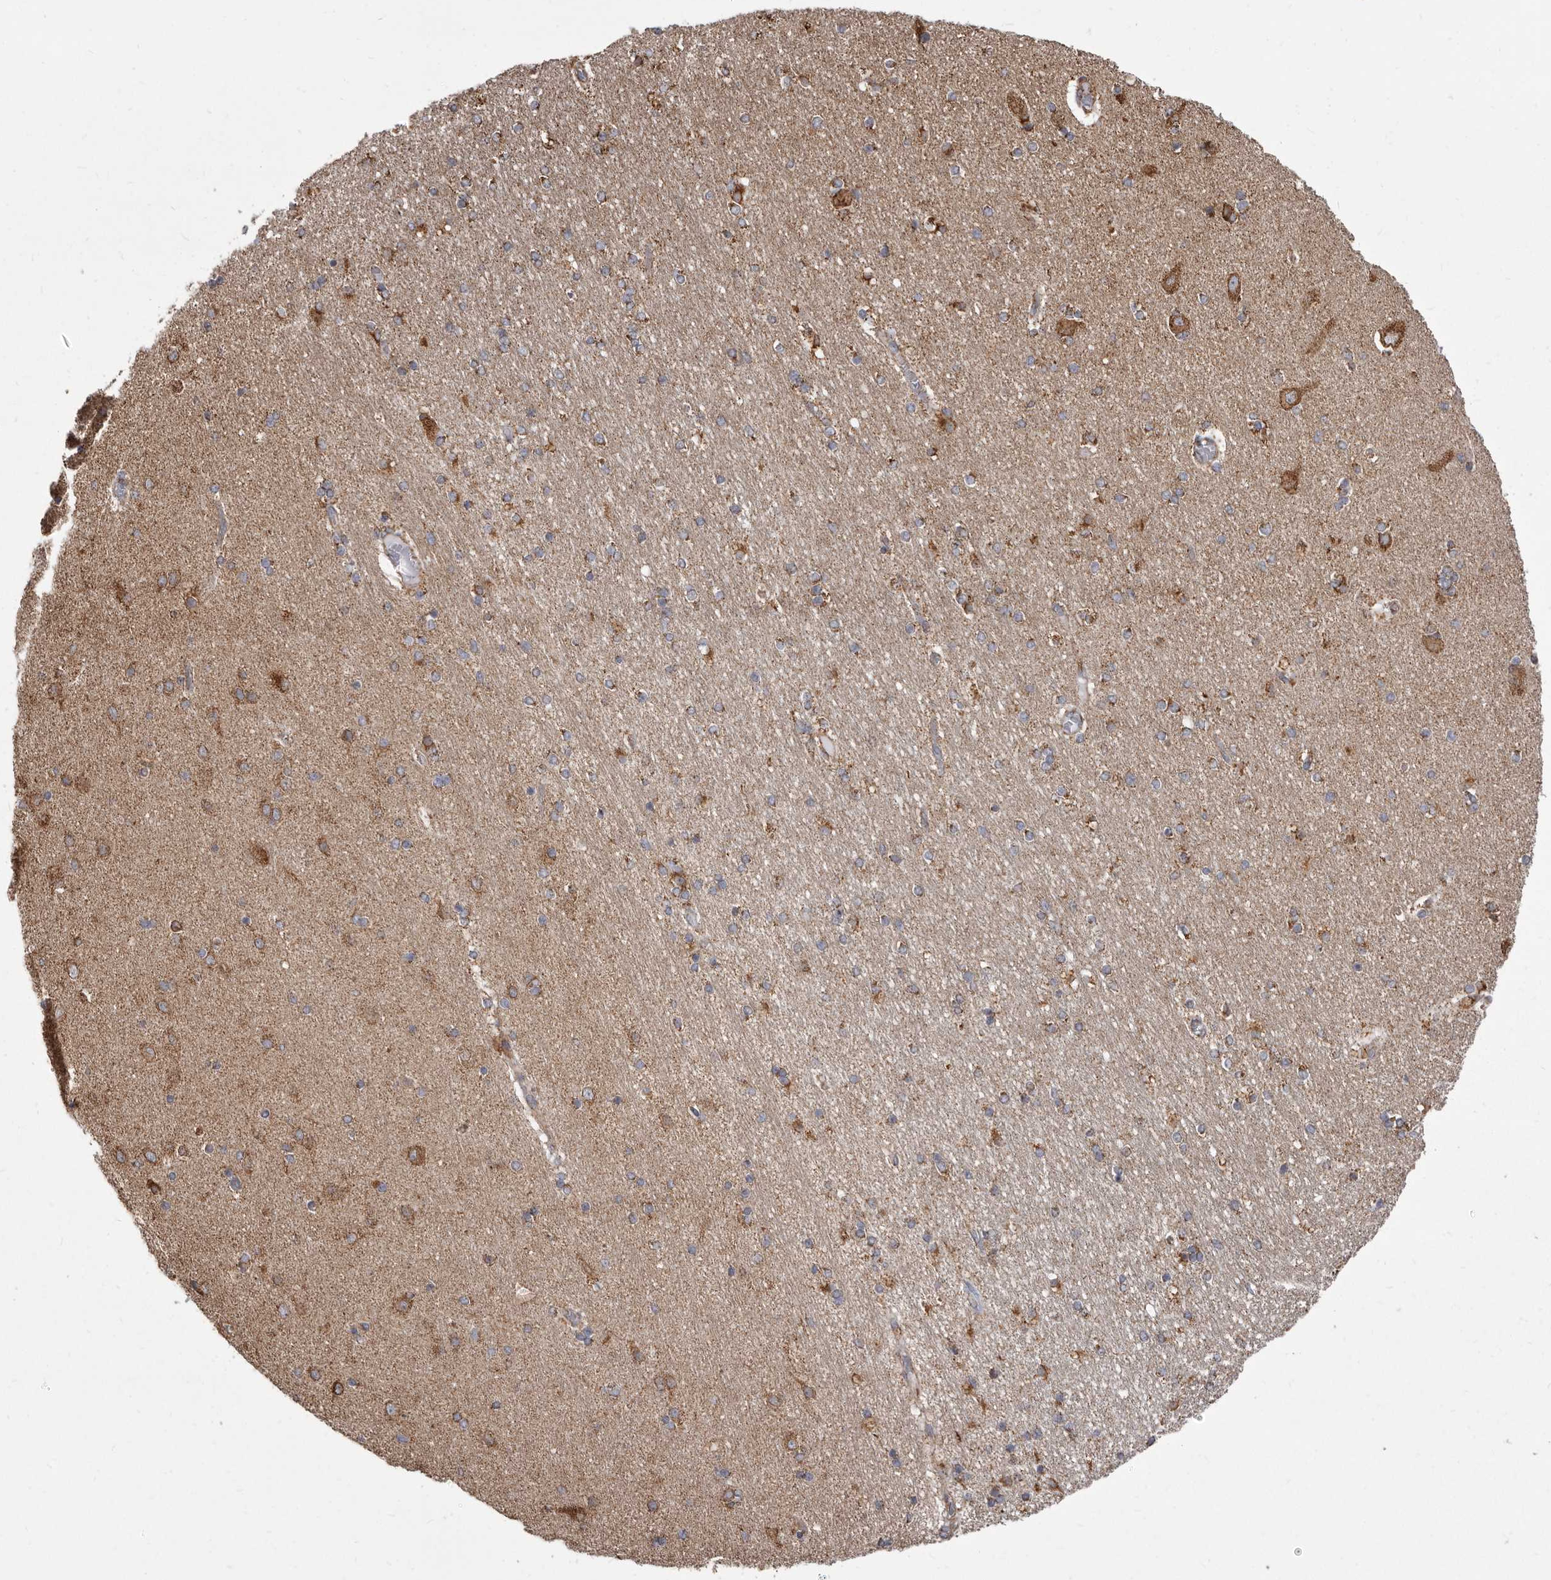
{"staining": {"intensity": "moderate", "quantity": ">75%", "location": "cytoplasmic/membranous"}, "tissue": "hippocampus", "cell_type": "Glial cells", "image_type": "normal", "snomed": [{"axis": "morphology", "description": "Normal tissue, NOS"}, {"axis": "topography", "description": "Hippocampus"}], "caption": "An immunohistochemistry micrograph of unremarkable tissue is shown. Protein staining in brown labels moderate cytoplasmic/membranous positivity in hippocampus within glial cells. Ihc stains the protein in brown and the nuclei are stained blue.", "gene": "CDK5RAP3", "patient": {"sex": "female", "age": 54}}